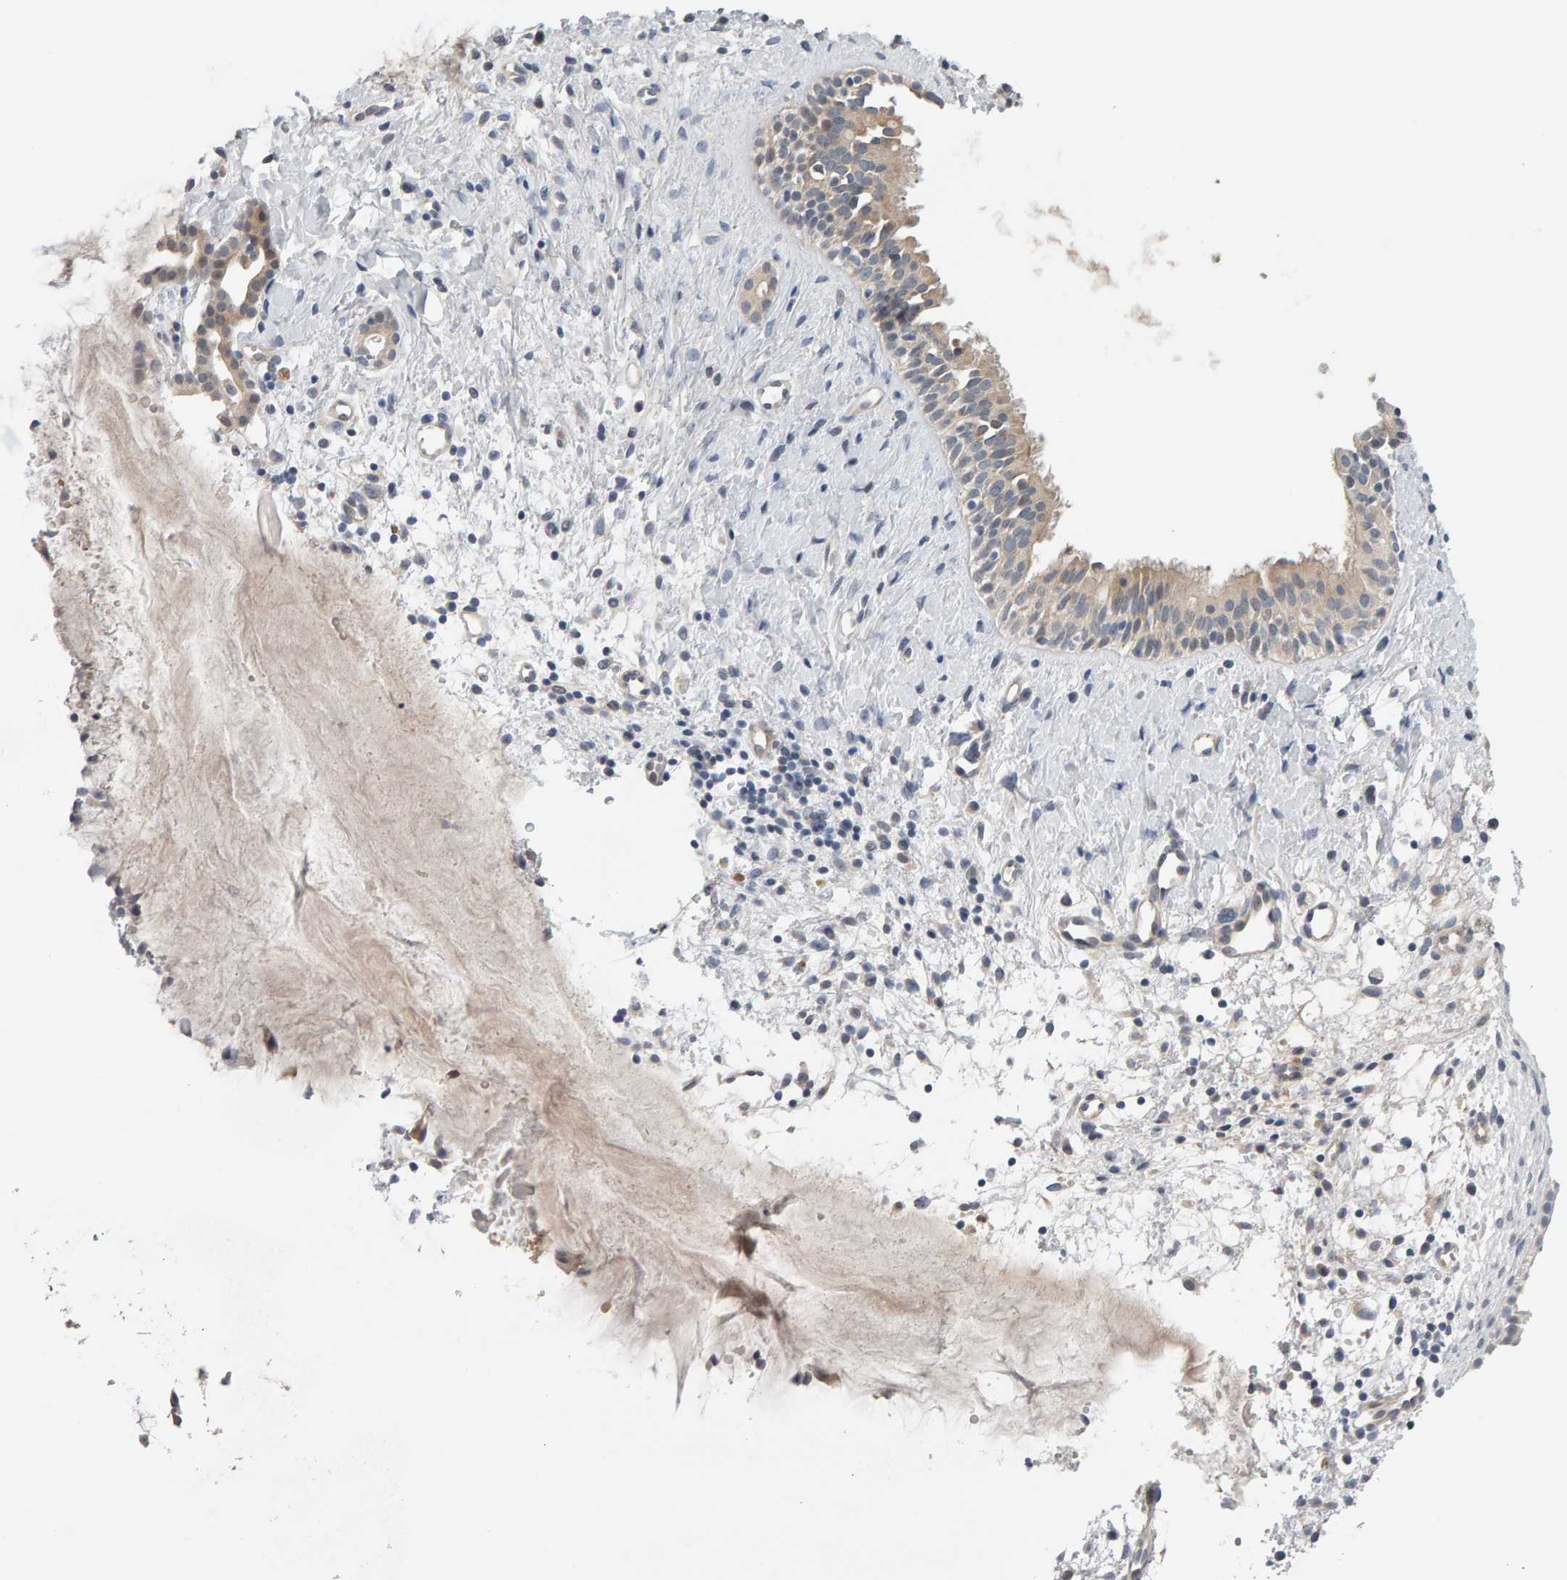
{"staining": {"intensity": "weak", "quantity": ">75%", "location": "cytoplasmic/membranous"}, "tissue": "nasopharynx", "cell_type": "Respiratory epithelial cells", "image_type": "normal", "snomed": [{"axis": "morphology", "description": "Normal tissue, NOS"}, {"axis": "topography", "description": "Nasopharynx"}], "caption": "This is a photomicrograph of IHC staining of normal nasopharynx, which shows weak staining in the cytoplasmic/membranous of respiratory epithelial cells.", "gene": "GFUS", "patient": {"sex": "male", "age": 22}}